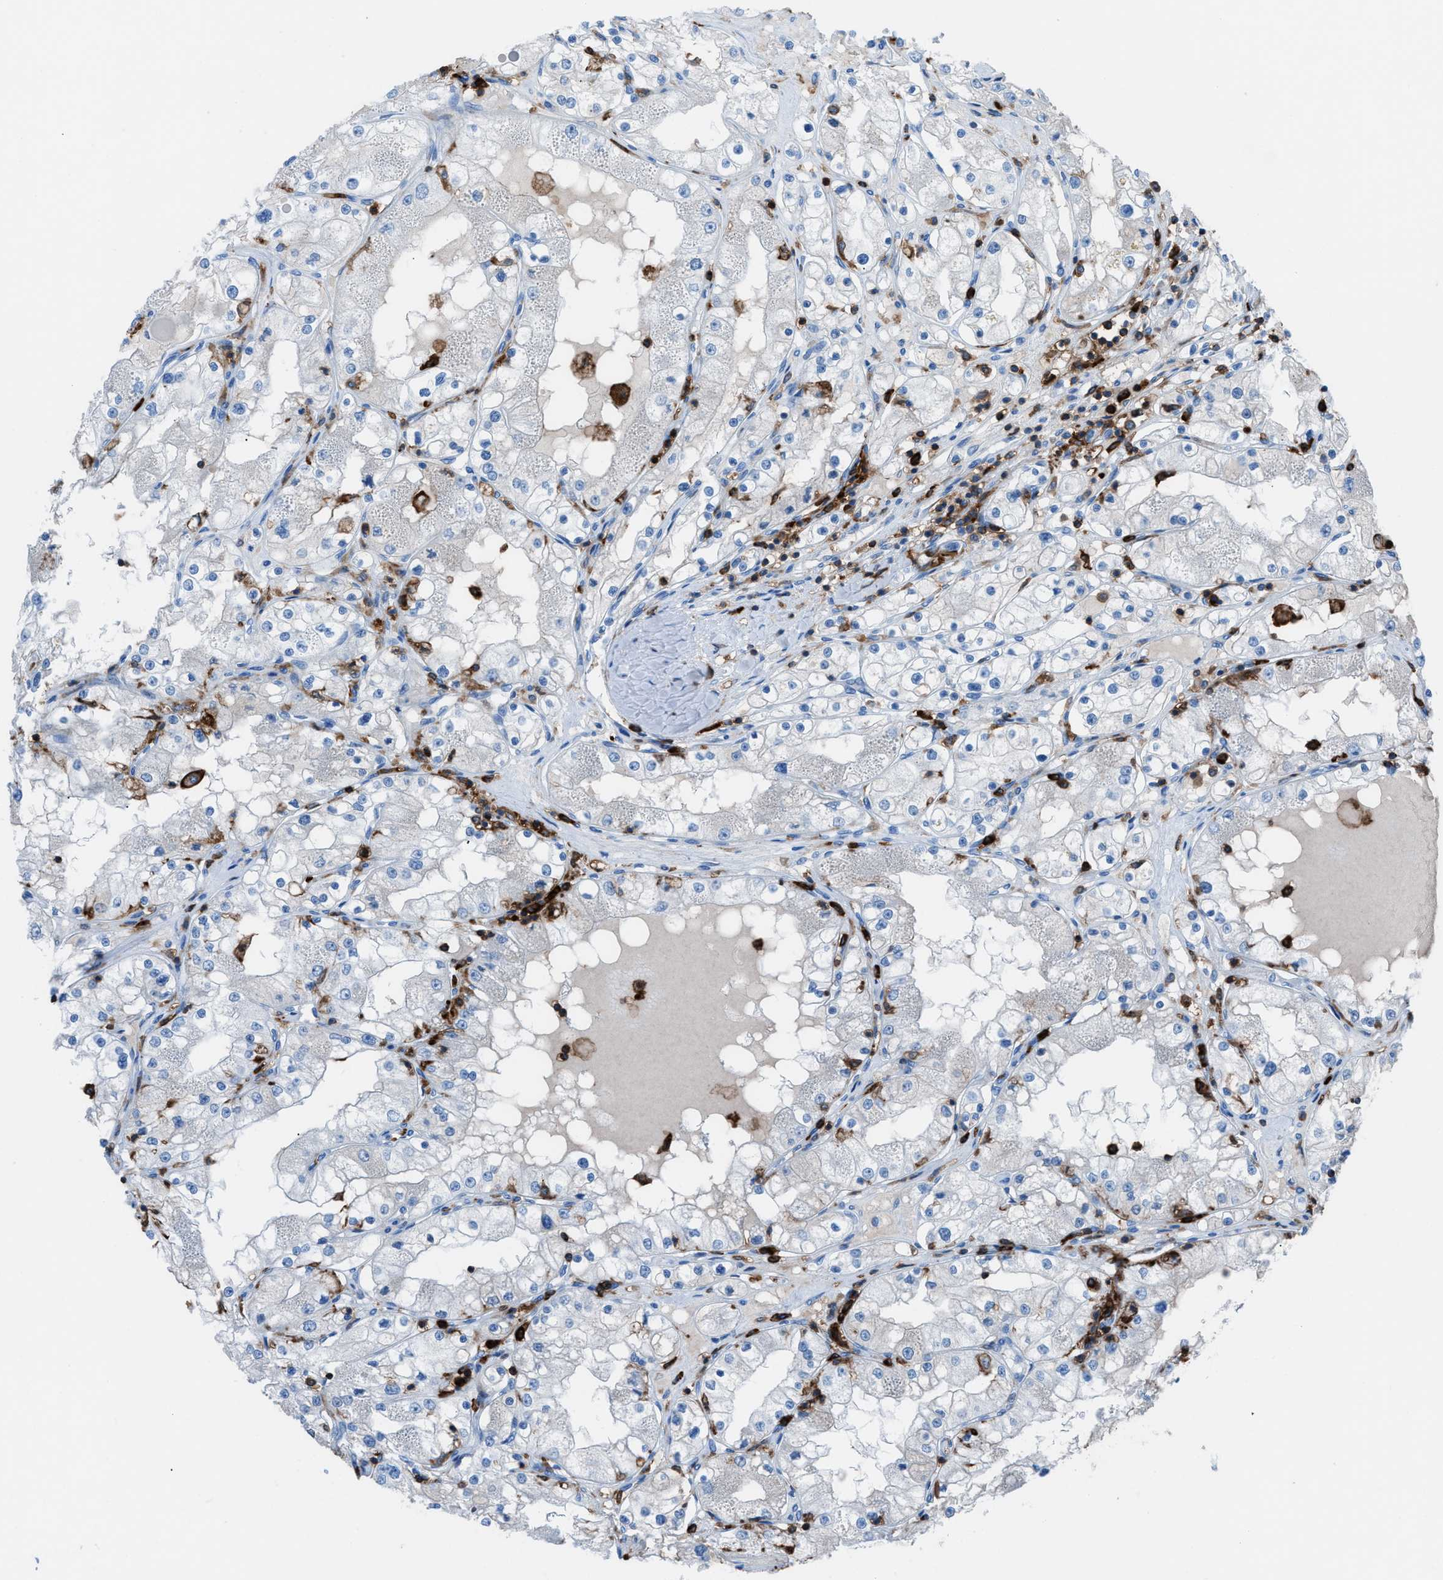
{"staining": {"intensity": "negative", "quantity": "none", "location": "none"}, "tissue": "renal cancer", "cell_type": "Tumor cells", "image_type": "cancer", "snomed": [{"axis": "morphology", "description": "Adenocarcinoma, NOS"}, {"axis": "topography", "description": "Kidney"}], "caption": "DAB immunohistochemical staining of renal cancer exhibits no significant staining in tumor cells.", "gene": "ITGB2", "patient": {"sex": "male", "age": 68}}